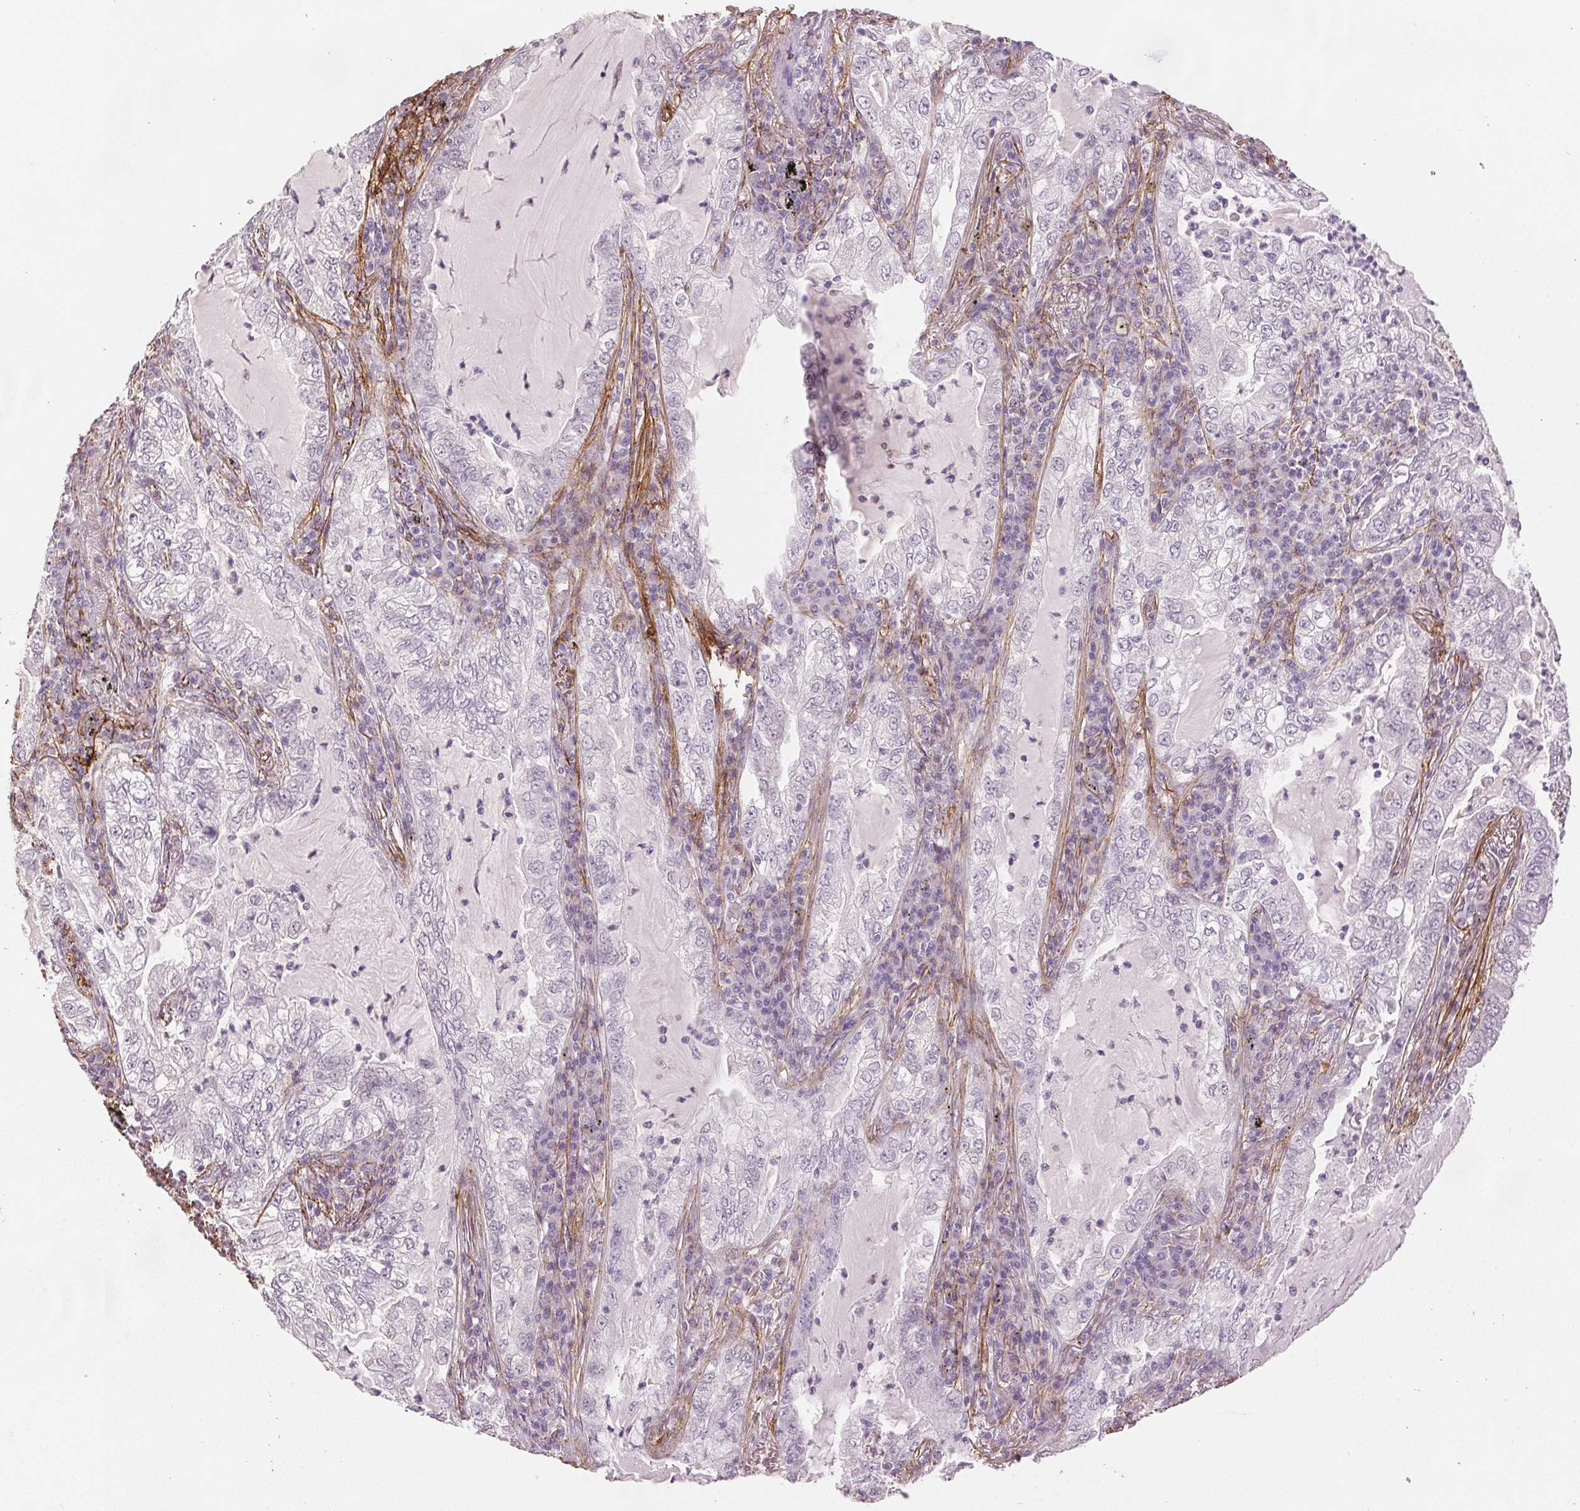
{"staining": {"intensity": "negative", "quantity": "none", "location": "none"}, "tissue": "lung cancer", "cell_type": "Tumor cells", "image_type": "cancer", "snomed": [{"axis": "morphology", "description": "Adenocarcinoma, NOS"}, {"axis": "topography", "description": "Lung"}], "caption": "High magnification brightfield microscopy of lung adenocarcinoma stained with DAB (3,3'-diaminobenzidine) (brown) and counterstained with hematoxylin (blue): tumor cells show no significant staining.", "gene": "FBN1", "patient": {"sex": "female", "age": 73}}